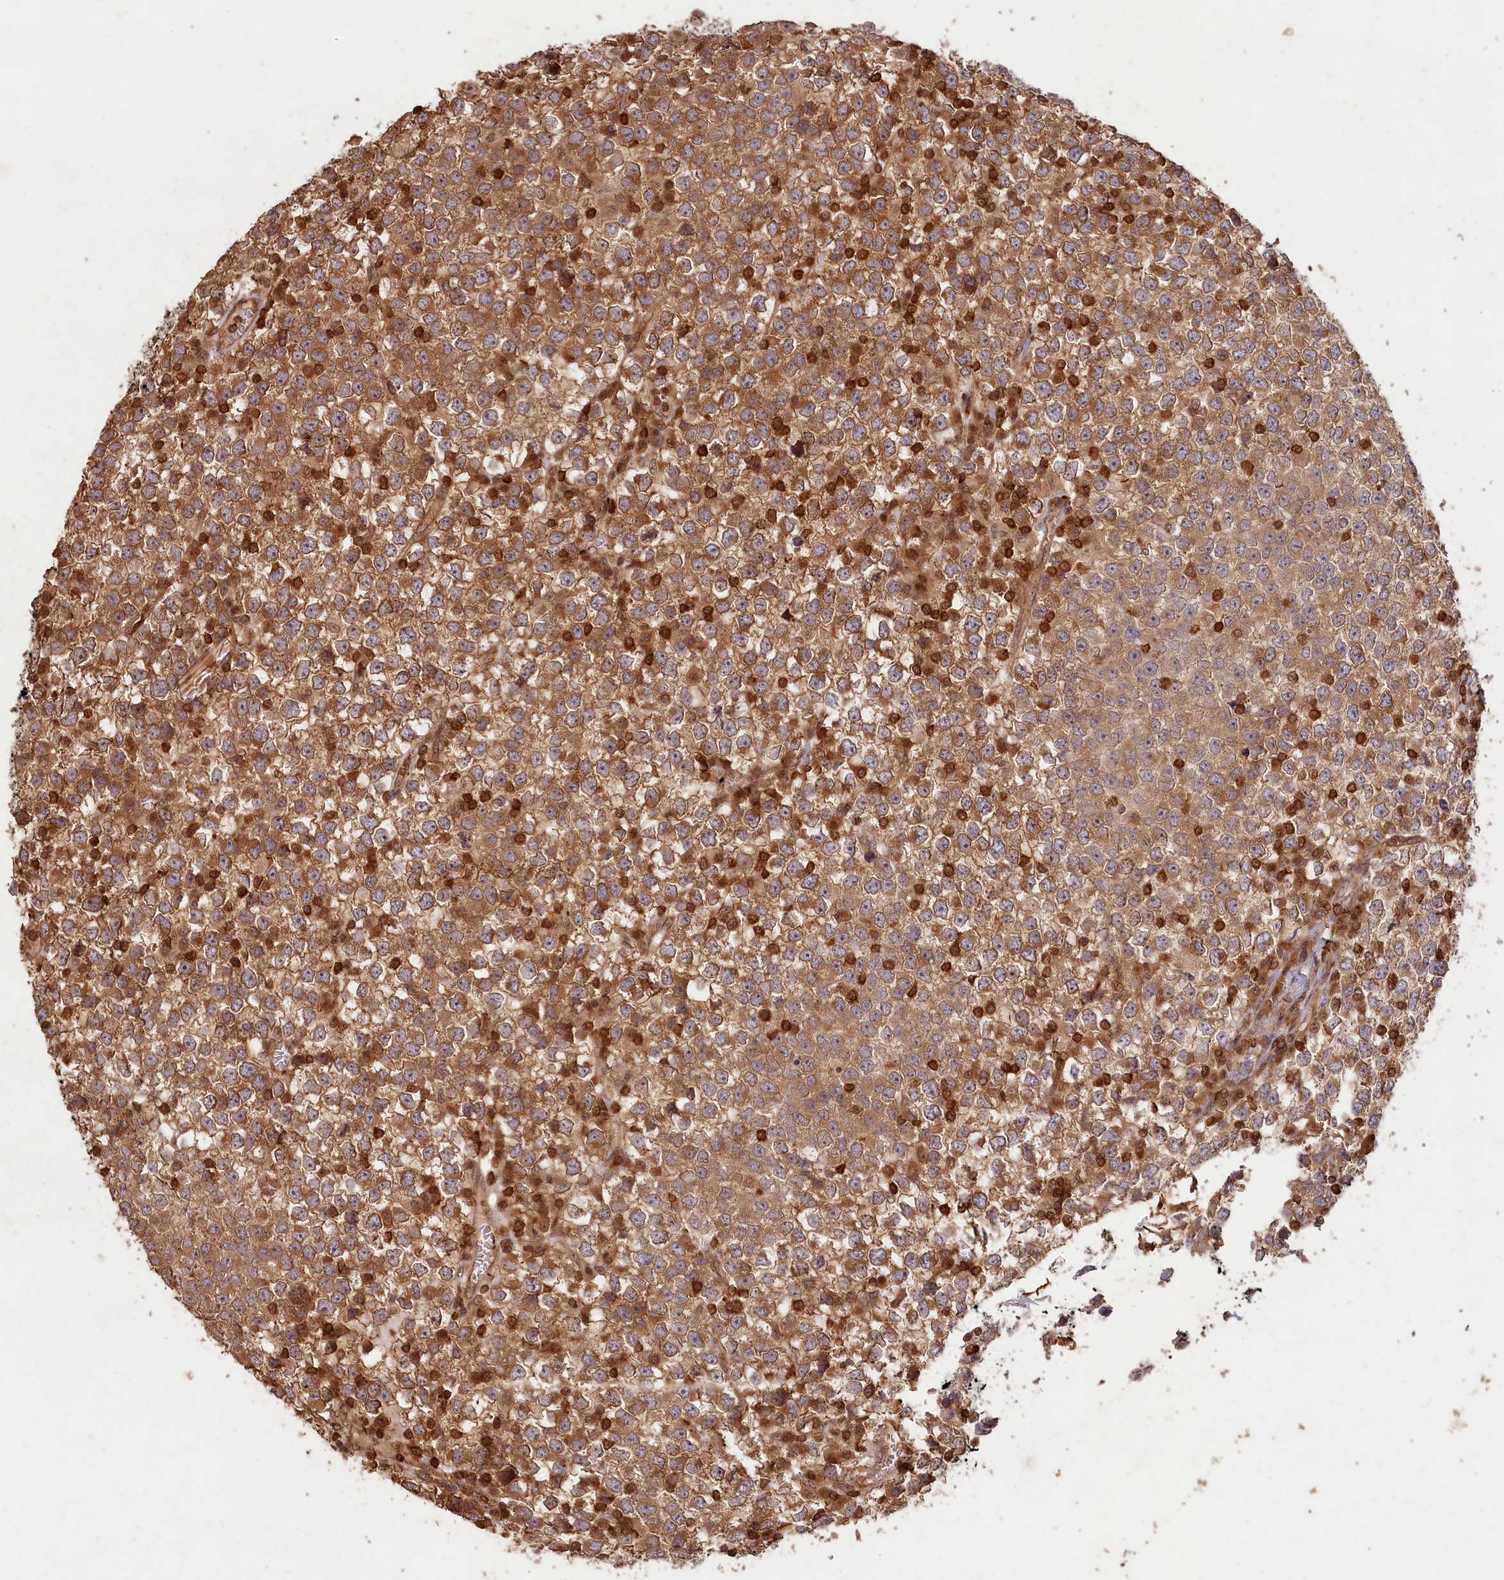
{"staining": {"intensity": "moderate", "quantity": ">75%", "location": "cytoplasmic/membranous"}, "tissue": "testis cancer", "cell_type": "Tumor cells", "image_type": "cancer", "snomed": [{"axis": "morphology", "description": "Seminoma, NOS"}, {"axis": "topography", "description": "Testis"}], "caption": "Human testis cancer stained with a protein marker exhibits moderate staining in tumor cells.", "gene": "MADD", "patient": {"sex": "male", "age": 65}}